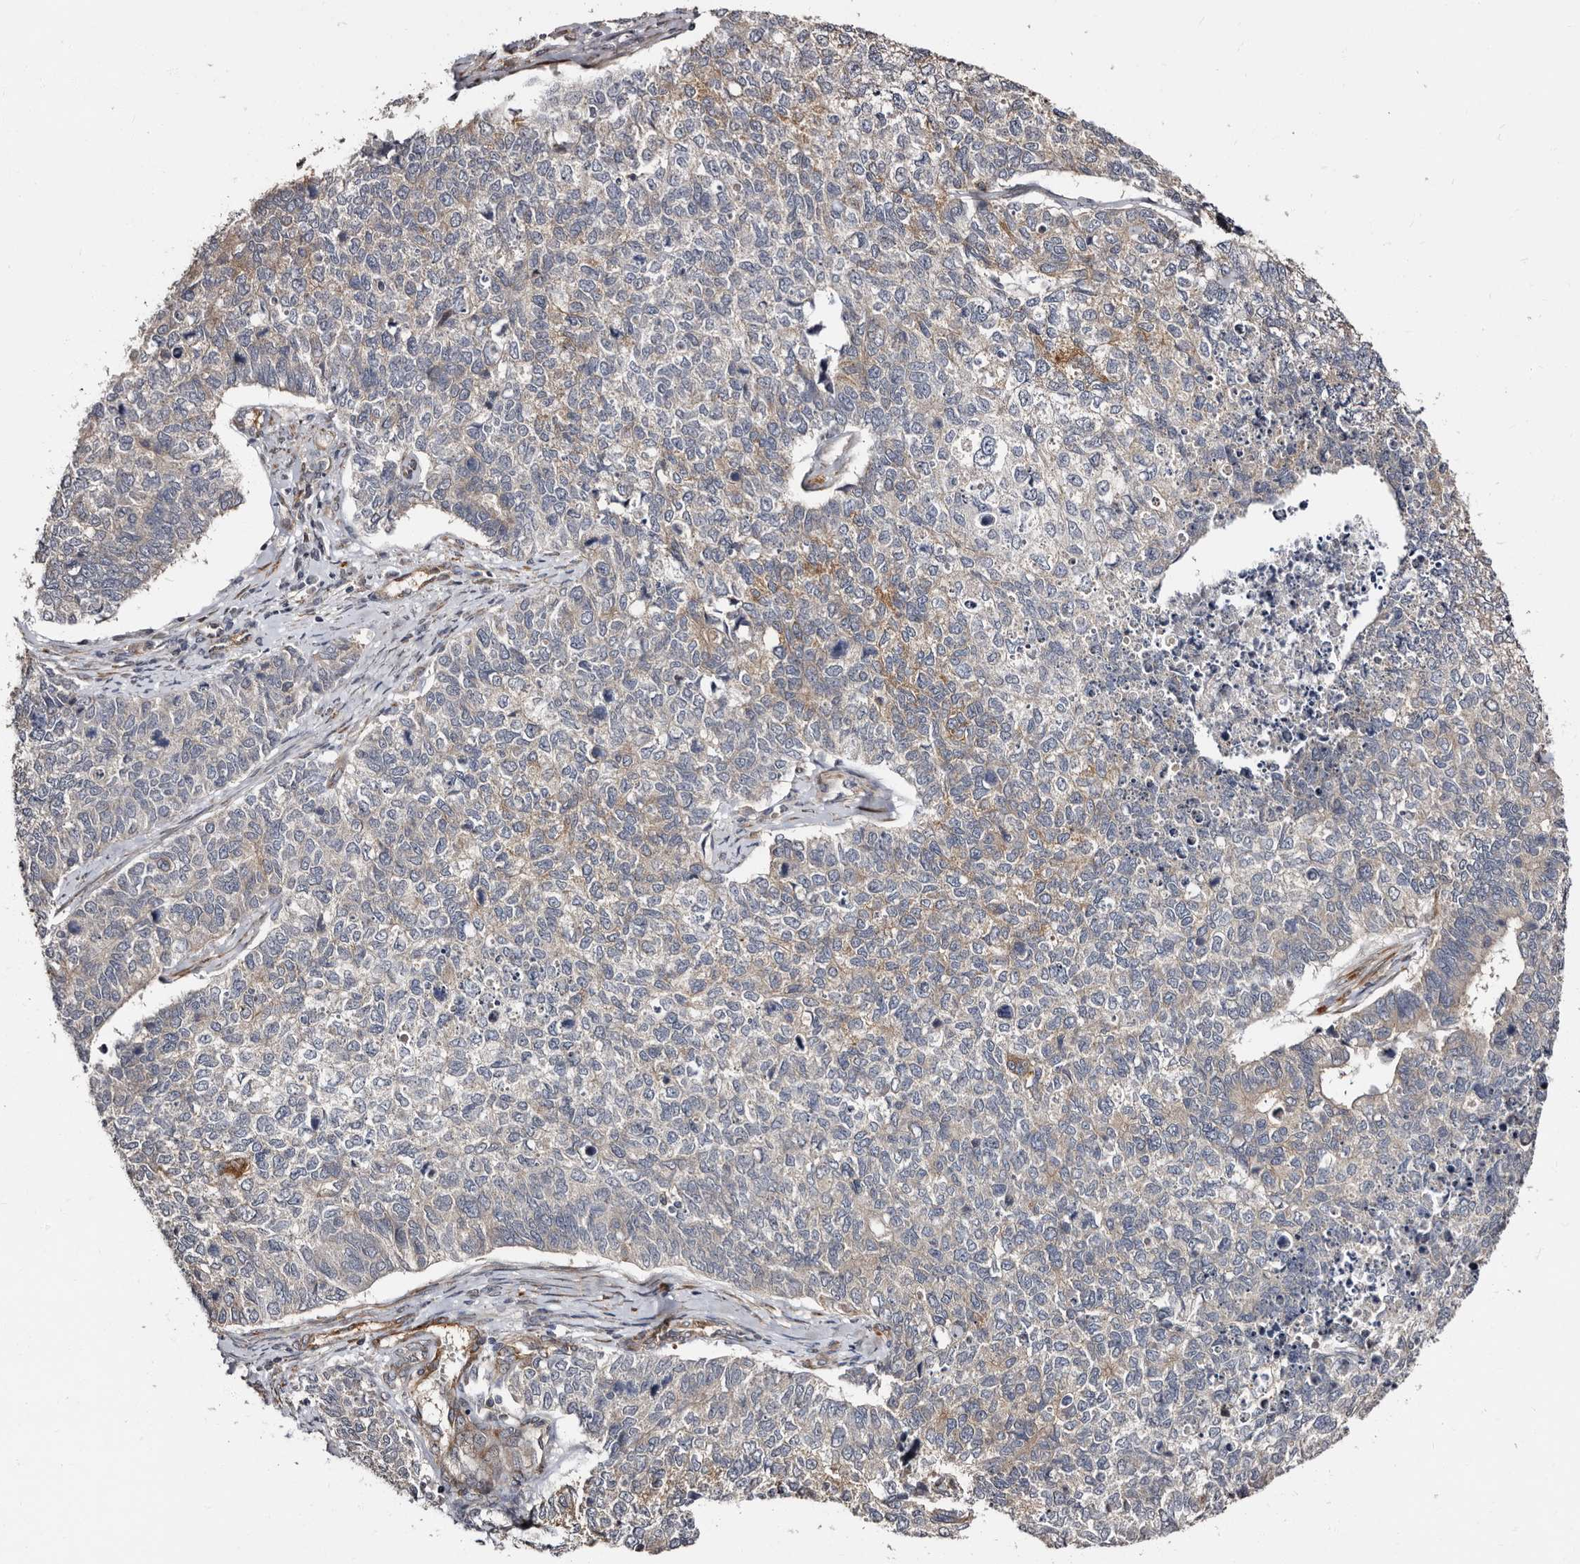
{"staining": {"intensity": "weak", "quantity": "<25%", "location": "cytoplasmic/membranous"}, "tissue": "cervical cancer", "cell_type": "Tumor cells", "image_type": "cancer", "snomed": [{"axis": "morphology", "description": "Squamous cell carcinoma, NOS"}, {"axis": "topography", "description": "Cervix"}], "caption": "Tumor cells show no significant protein expression in cervical cancer. (DAB IHC visualized using brightfield microscopy, high magnification).", "gene": "TBC1D22B", "patient": {"sex": "female", "age": 63}}